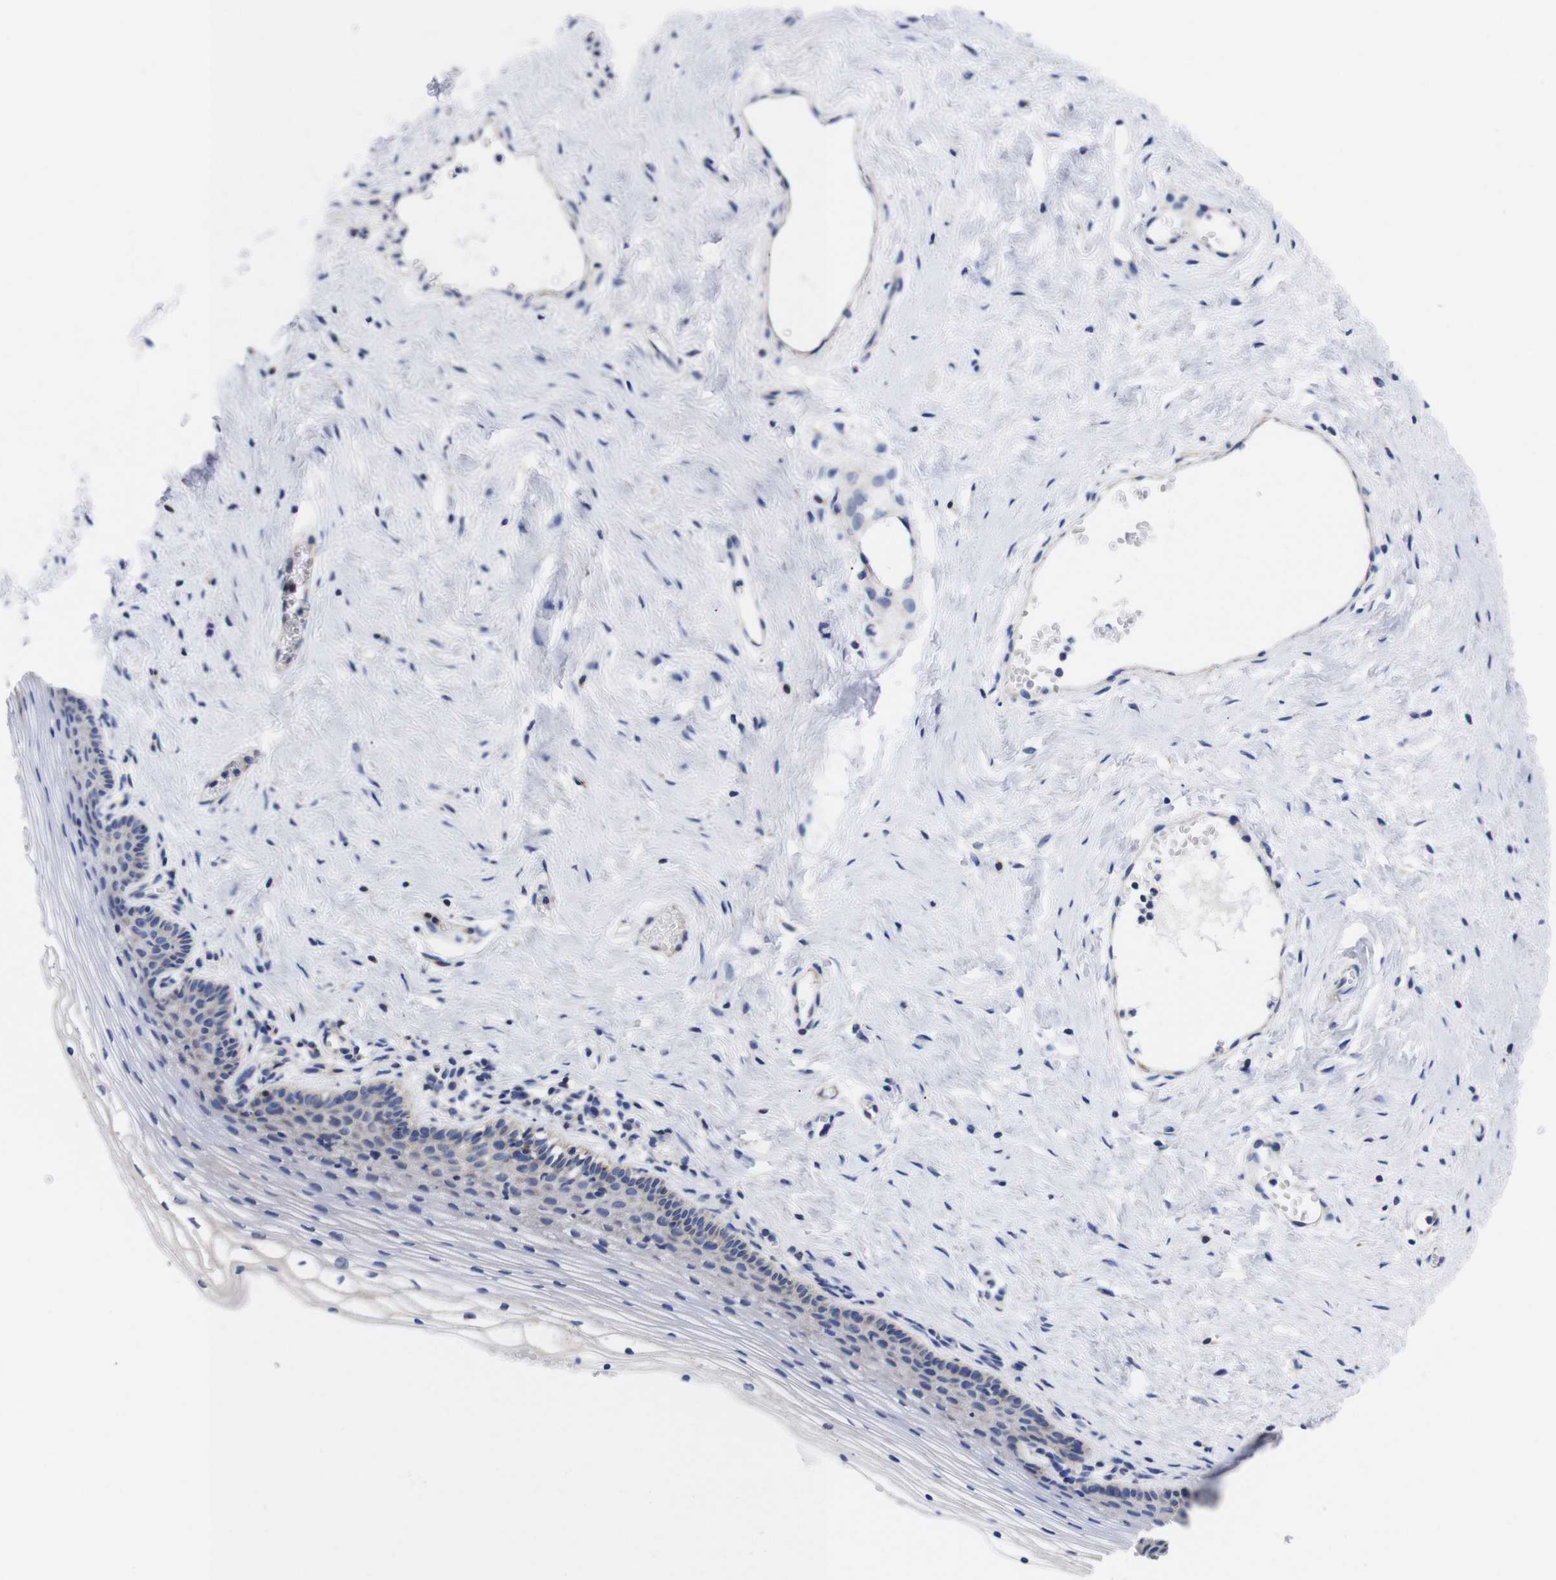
{"staining": {"intensity": "weak", "quantity": "<25%", "location": "cytoplasmic/membranous"}, "tissue": "vagina", "cell_type": "Squamous epithelial cells", "image_type": "normal", "snomed": [{"axis": "morphology", "description": "Normal tissue, NOS"}, {"axis": "topography", "description": "Vagina"}], "caption": "DAB immunohistochemical staining of unremarkable human vagina exhibits no significant positivity in squamous epithelial cells.", "gene": "OPN3", "patient": {"sex": "female", "age": 32}}